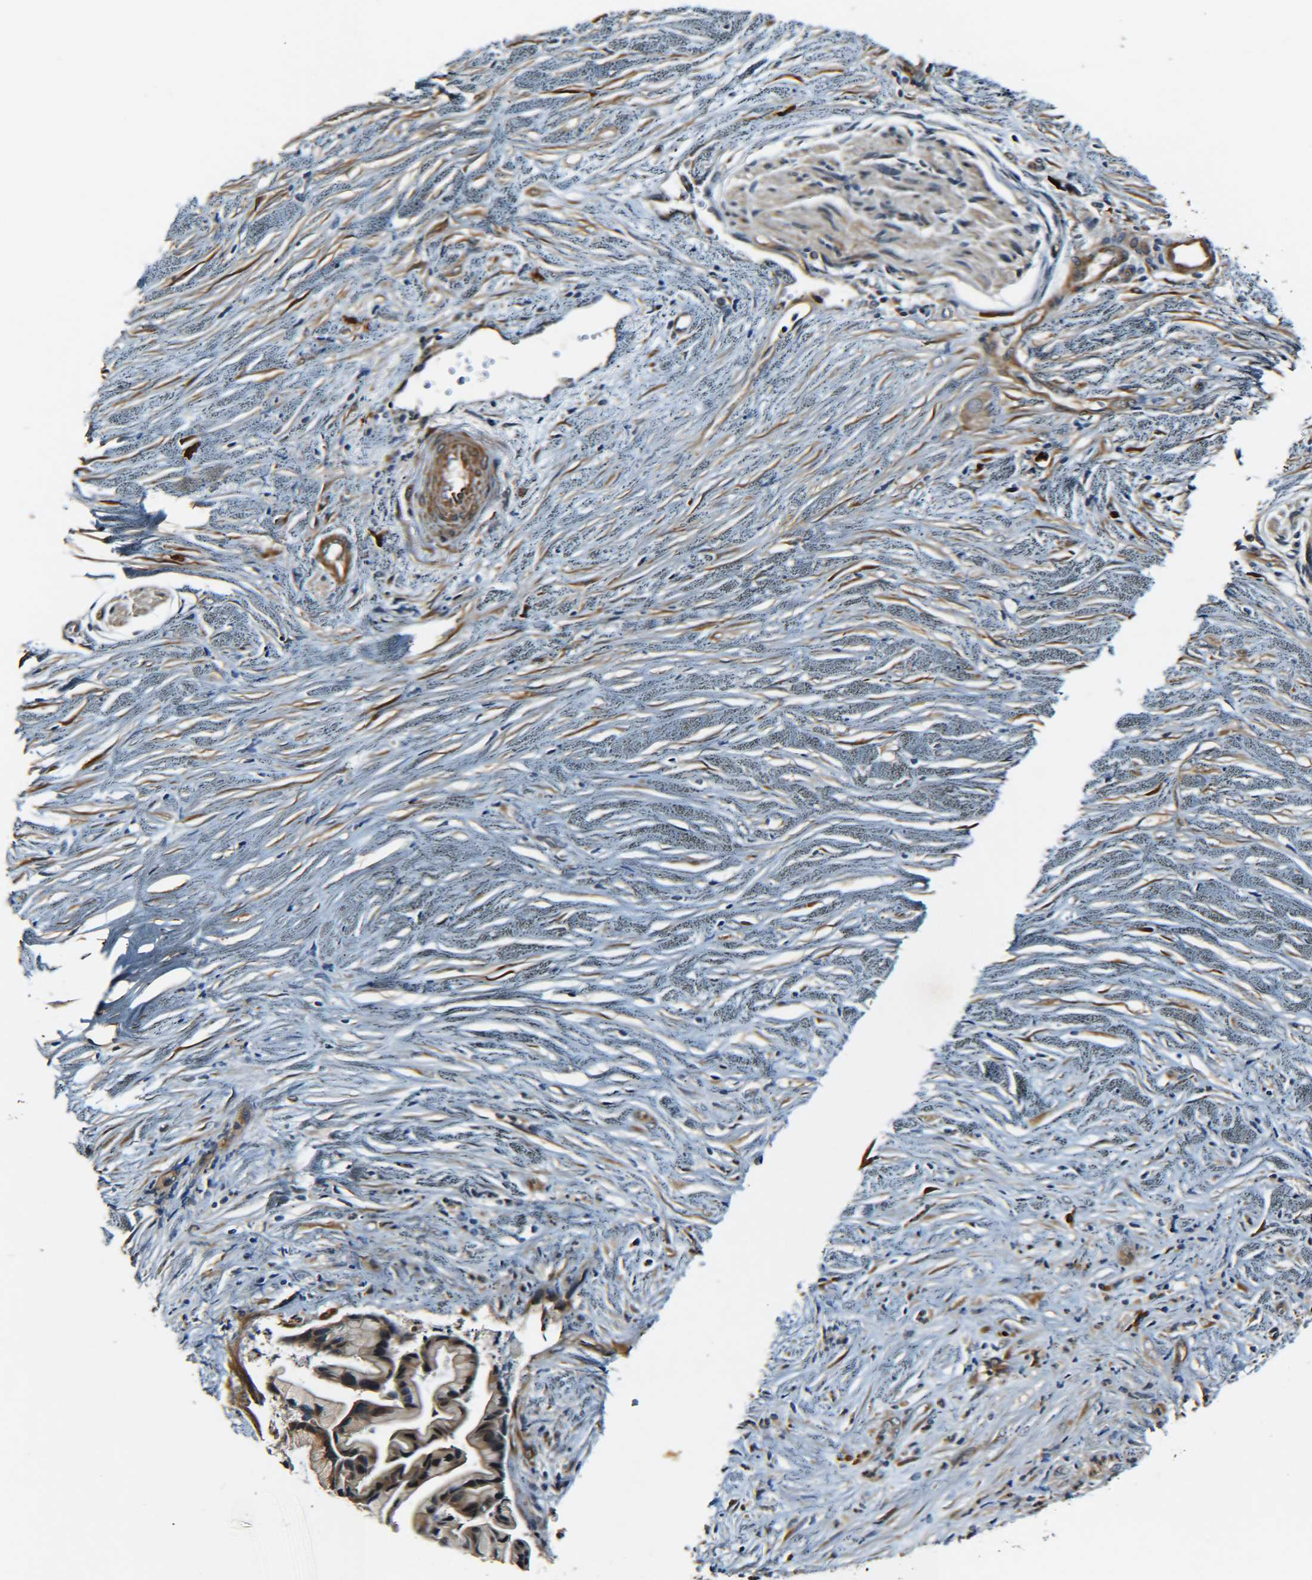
{"staining": {"intensity": "moderate", "quantity": ">75%", "location": "cytoplasmic/membranous"}, "tissue": "pancreatic cancer", "cell_type": "Tumor cells", "image_type": "cancer", "snomed": [{"axis": "morphology", "description": "Adenocarcinoma, NOS"}, {"axis": "topography", "description": "Pancreas"}], "caption": "Moderate cytoplasmic/membranous protein staining is appreciated in approximately >75% of tumor cells in pancreatic cancer.", "gene": "MEIS1", "patient": {"sex": "female", "age": 59}}